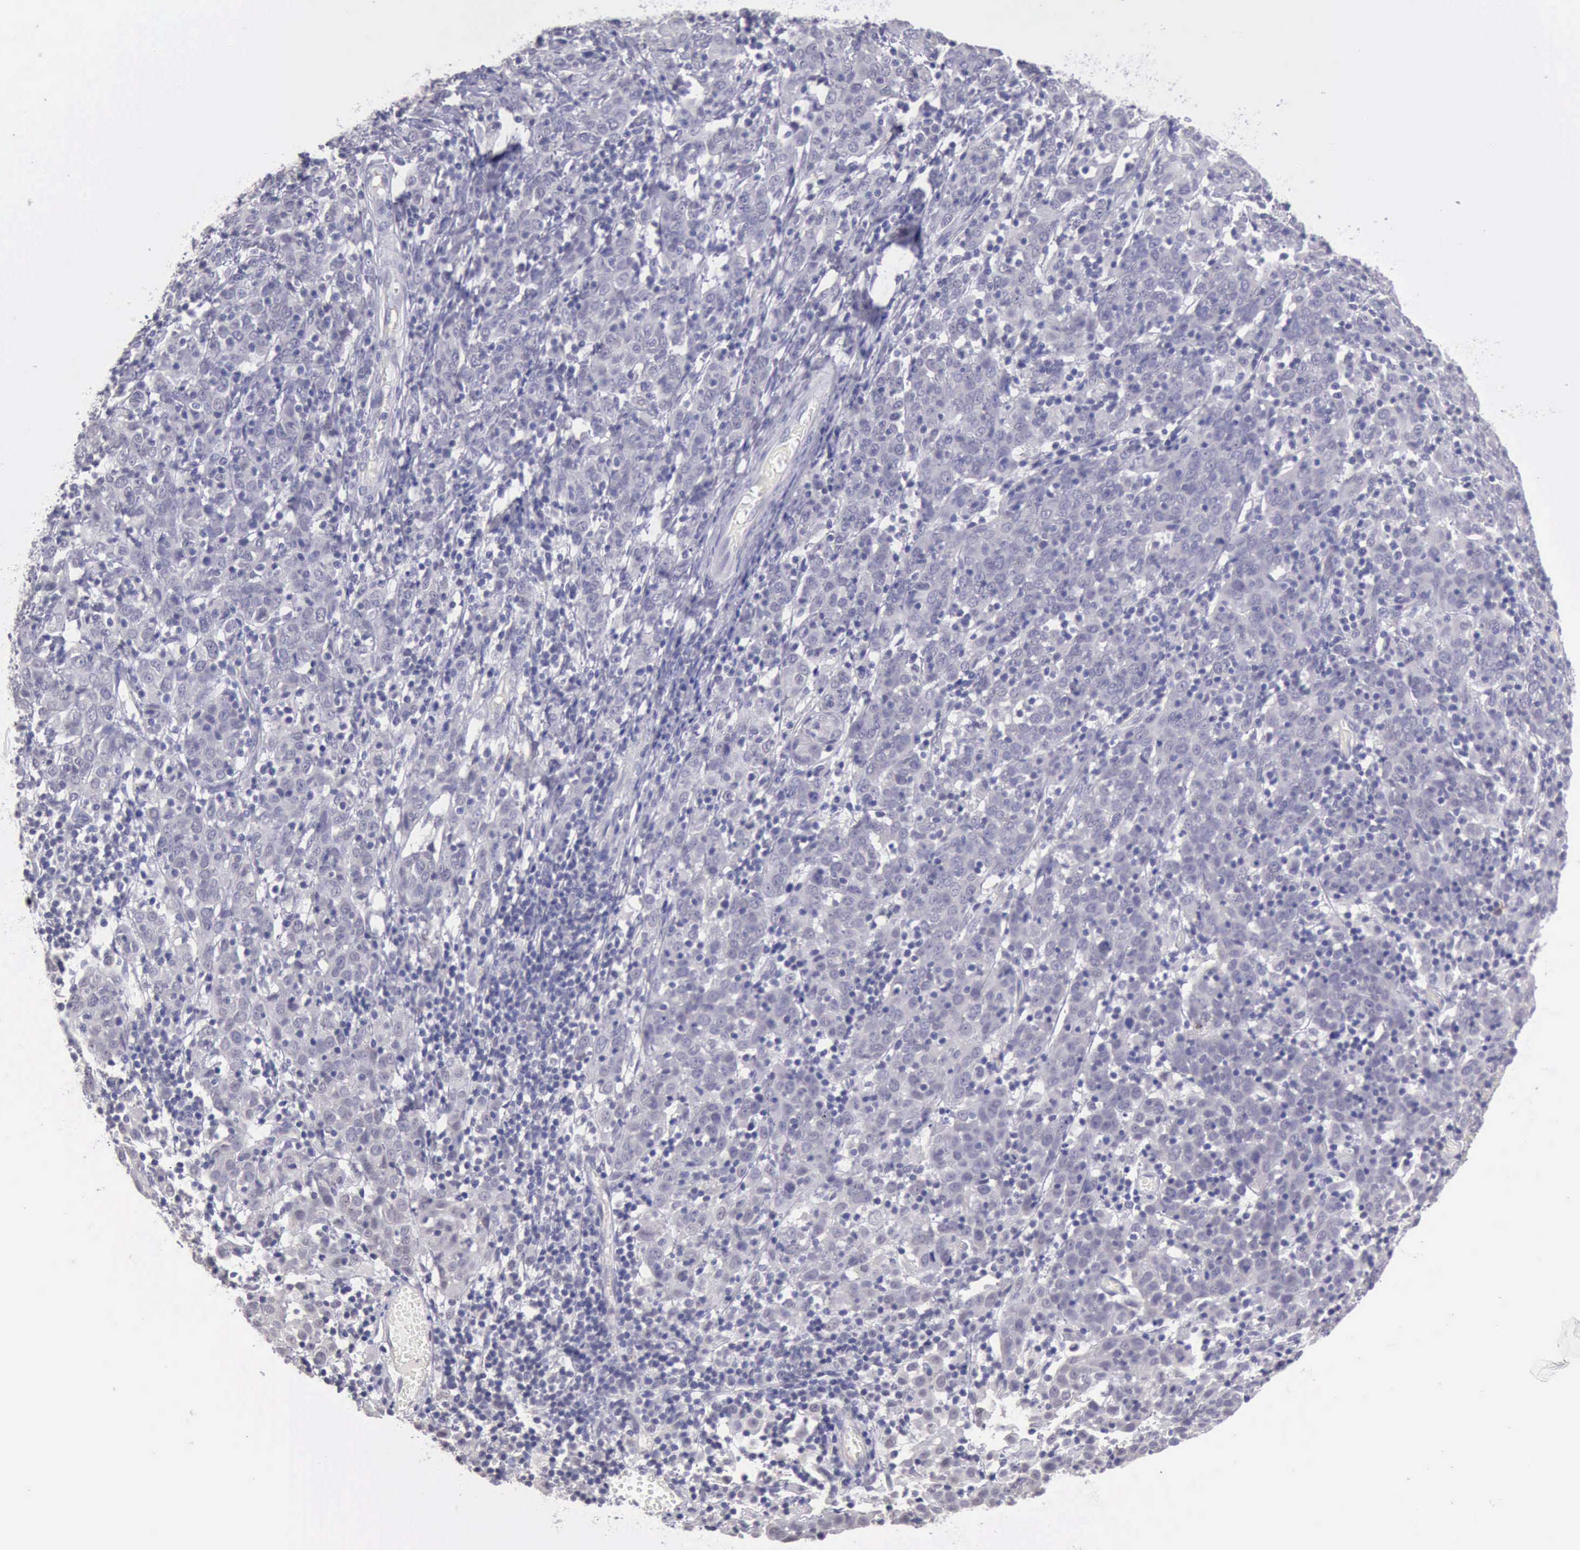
{"staining": {"intensity": "negative", "quantity": "none", "location": "none"}, "tissue": "cervical cancer", "cell_type": "Tumor cells", "image_type": "cancer", "snomed": [{"axis": "morphology", "description": "Normal tissue, NOS"}, {"axis": "morphology", "description": "Squamous cell carcinoma, NOS"}, {"axis": "topography", "description": "Cervix"}], "caption": "An immunohistochemistry micrograph of cervical cancer (squamous cell carcinoma) is shown. There is no staining in tumor cells of cervical cancer (squamous cell carcinoma).", "gene": "KCND1", "patient": {"sex": "female", "age": 67}}